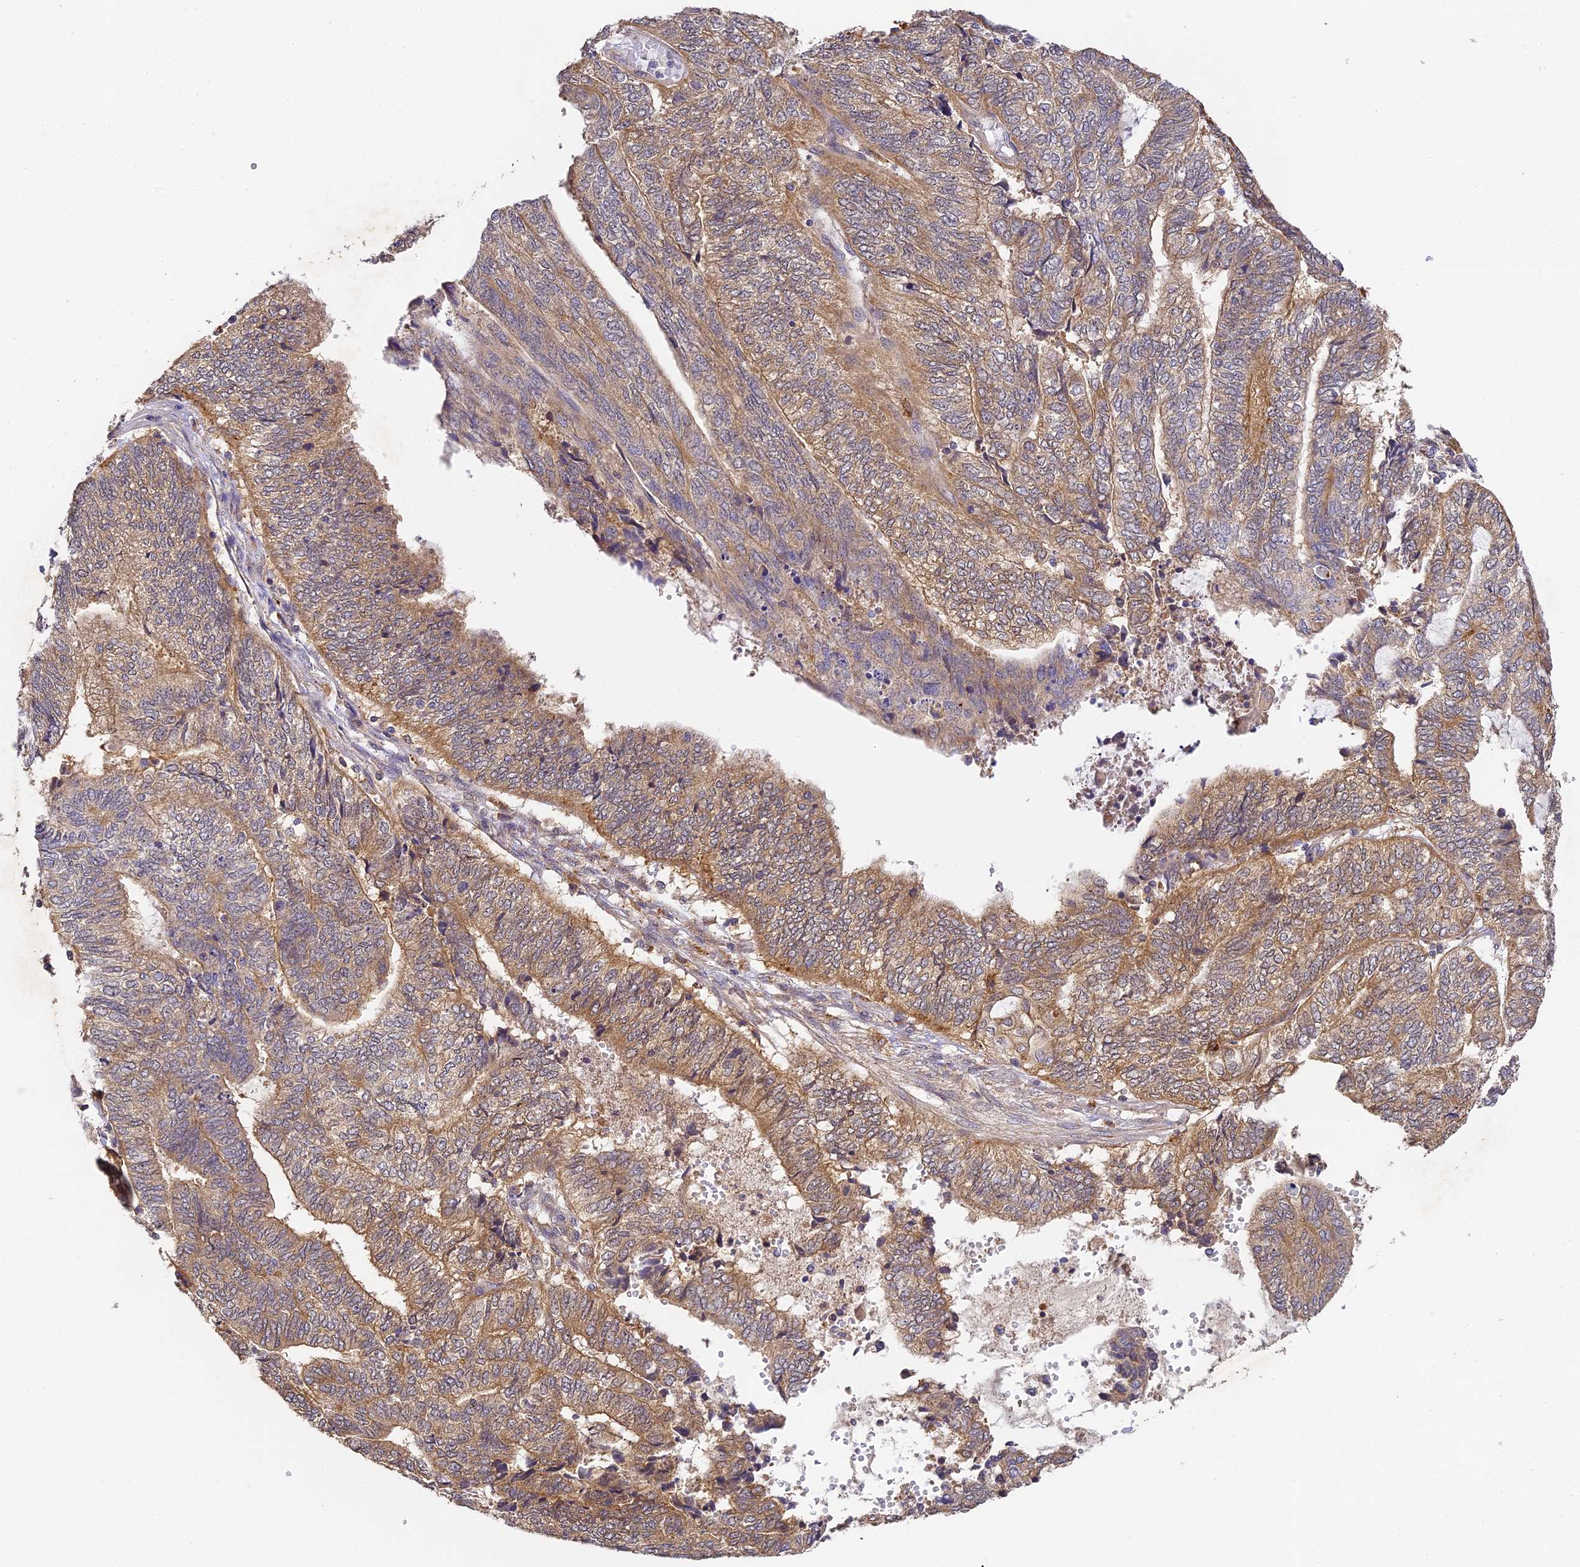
{"staining": {"intensity": "moderate", "quantity": ">75%", "location": "cytoplasmic/membranous"}, "tissue": "endometrial cancer", "cell_type": "Tumor cells", "image_type": "cancer", "snomed": [{"axis": "morphology", "description": "Adenocarcinoma, NOS"}, {"axis": "topography", "description": "Uterus"}, {"axis": "topography", "description": "Endometrium"}], "caption": "A high-resolution histopathology image shows IHC staining of endometrial adenocarcinoma, which reveals moderate cytoplasmic/membranous staining in about >75% of tumor cells.", "gene": "YAE1", "patient": {"sex": "female", "age": 70}}